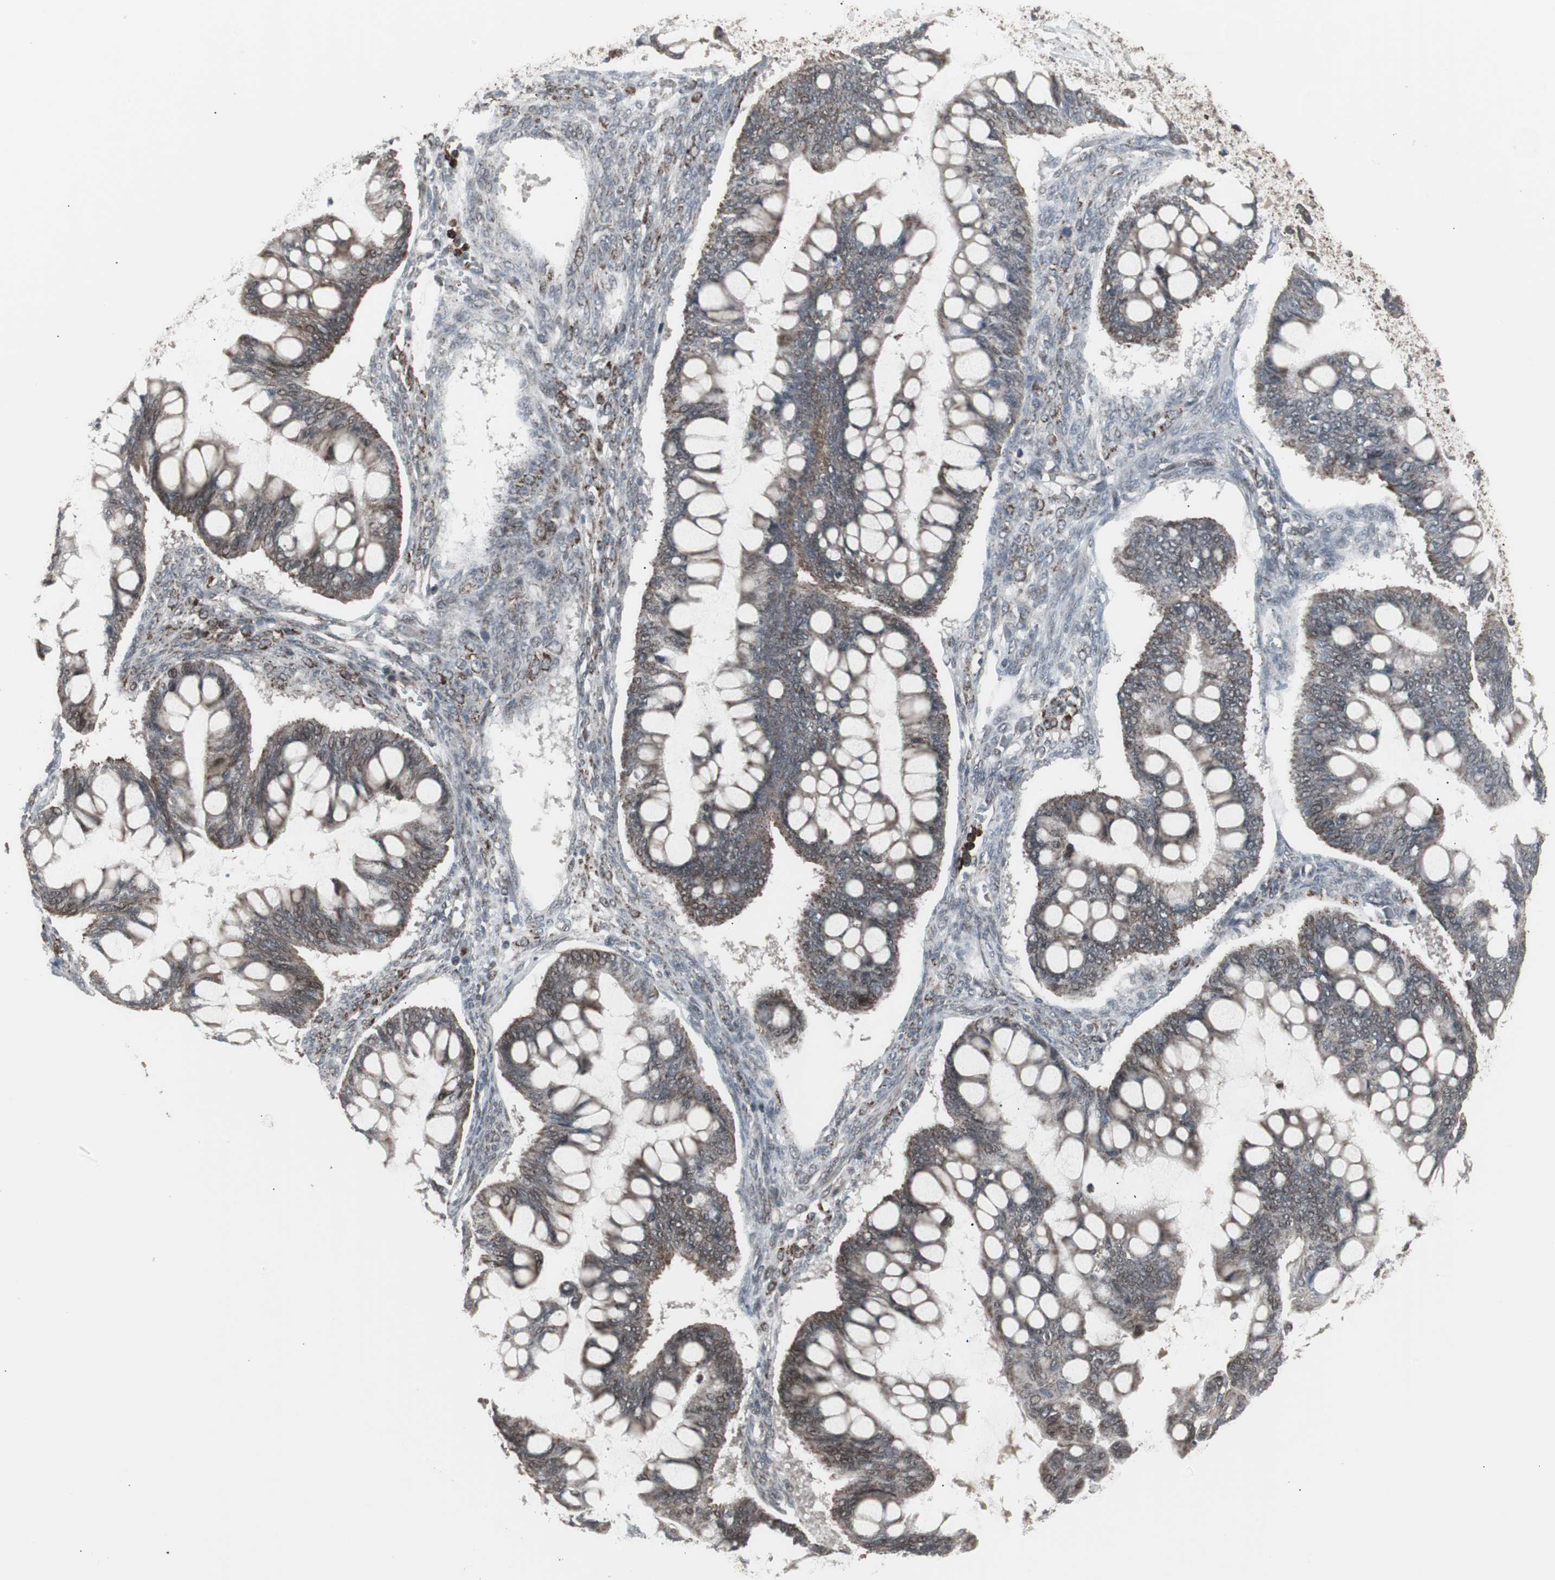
{"staining": {"intensity": "moderate", "quantity": "25%-75%", "location": "cytoplasmic/membranous,nuclear"}, "tissue": "ovarian cancer", "cell_type": "Tumor cells", "image_type": "cancer", "snomed": [{"axis": "morphology", "description": "Cystadenocarcinoma, mucinous, NOS"}, {"axis": "topography", "description": "Ovary"}], "caption": "A high-resolution photomicrograph shows IHC staining of ovarian cancer, which exhibits moderate cytoplasmic/membranous and nuclear expression in approximately 25%-75% of tumor cells. Nuclei are stained in blue.", "gene": "RXRA", "patient": {"sex": "female", "age": 73}}